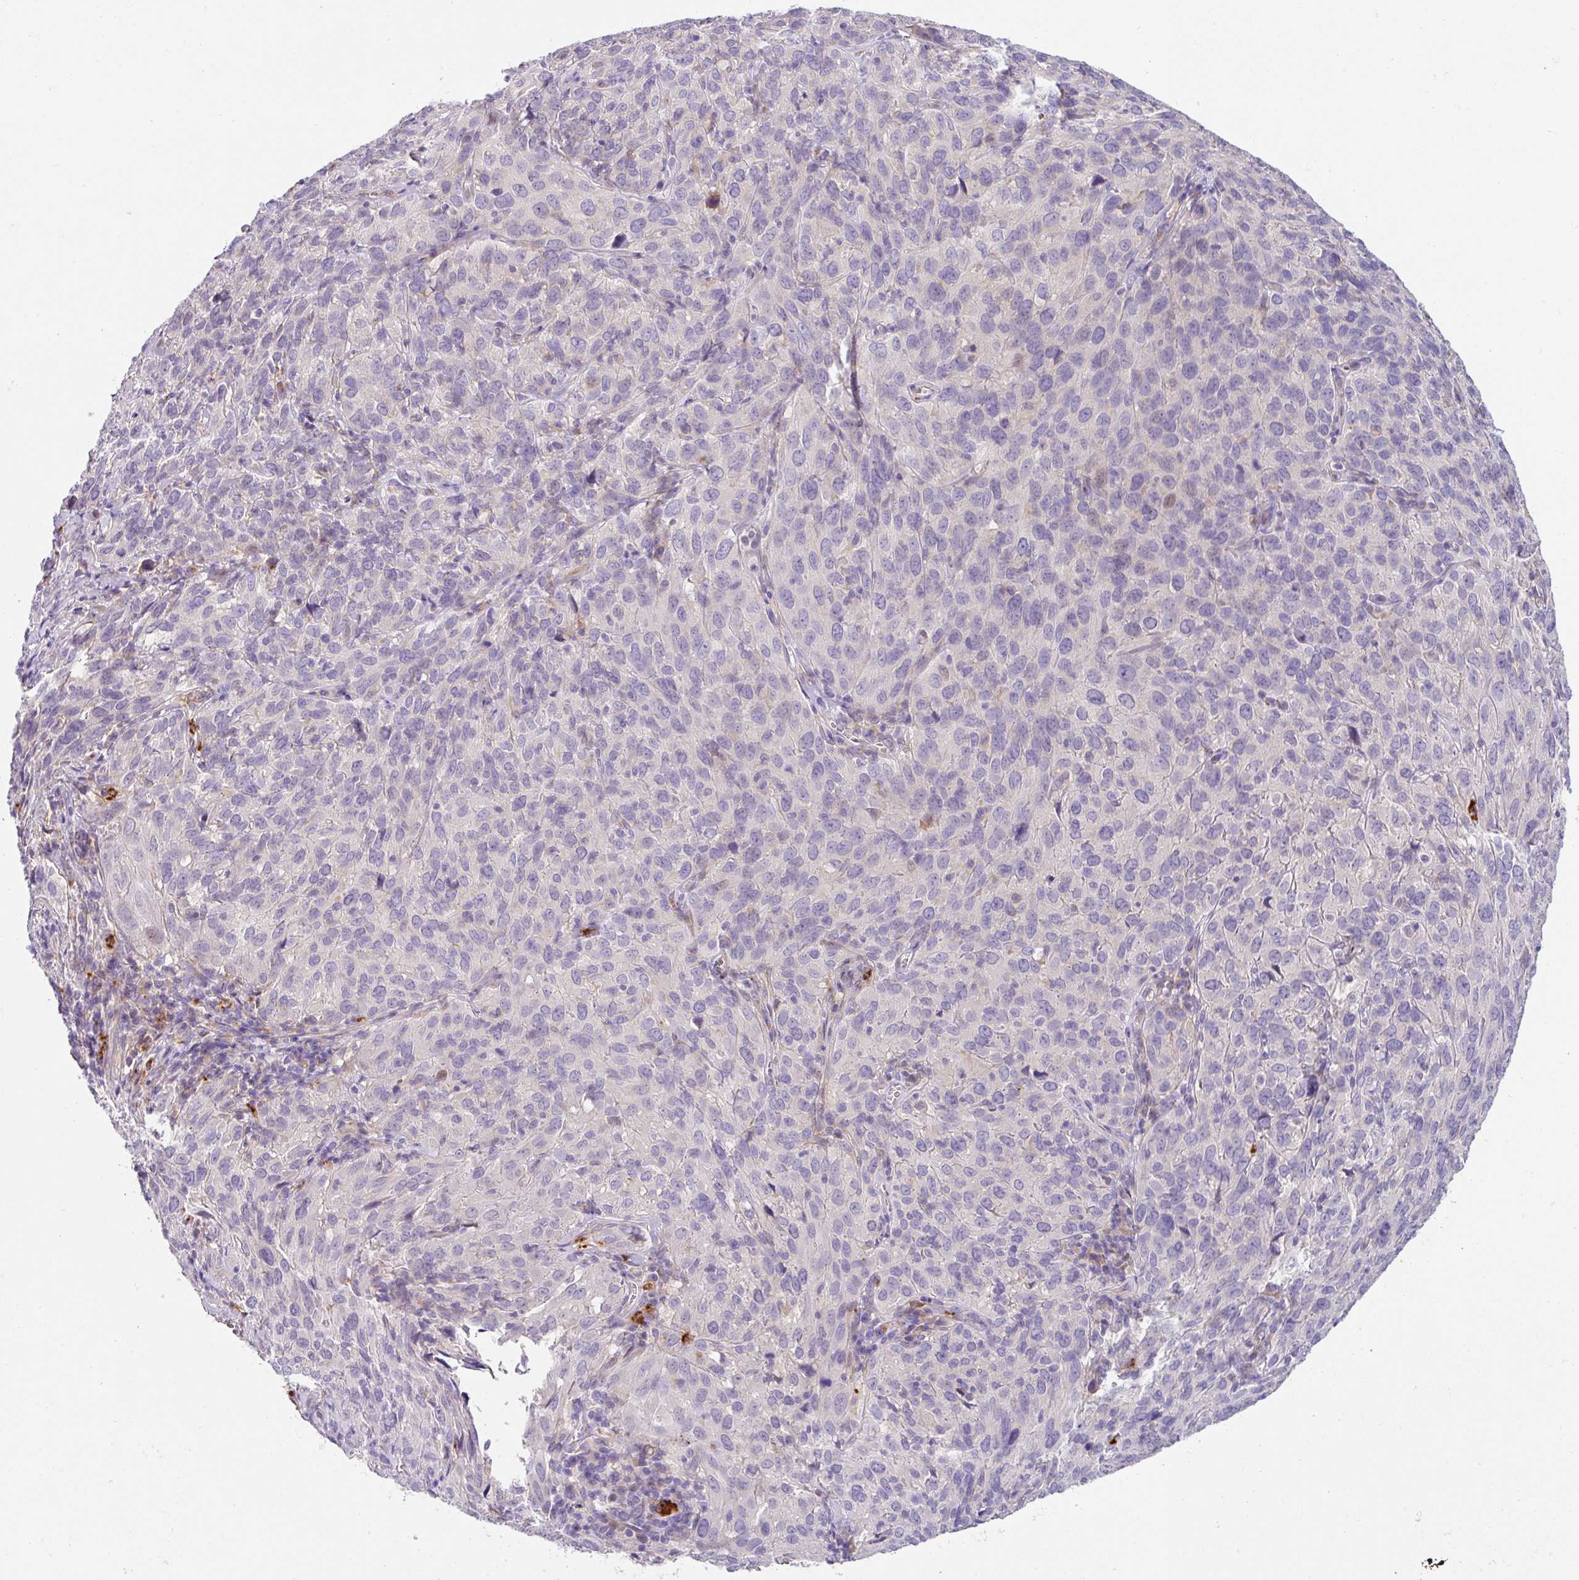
{"staining": {"intensity": "negative", "quantity": "none", "location": "none"}, "tissue": "cervical cancer", "cell_type": "Tumor cells", "image_type": "cancer", "snomed": [{"axis": "morphology", "description": "Squamous cell carcinoma, NOS"}, {"axis": "topography", "description": "Cervix"}], "caption": "DAB (3,3'-diaminobenzidine) immunohistochemical staining of human cervical squamous cell carcinoma shows no significant expression in tumor cells. The staining was performed using DAB to visualize the protein expression in brown, while the nuclei were stained in blue with hematoxylin (Magnification: 20x).", "gene": "CRISP3", "patient": {"sex": "female", "age": 51}}